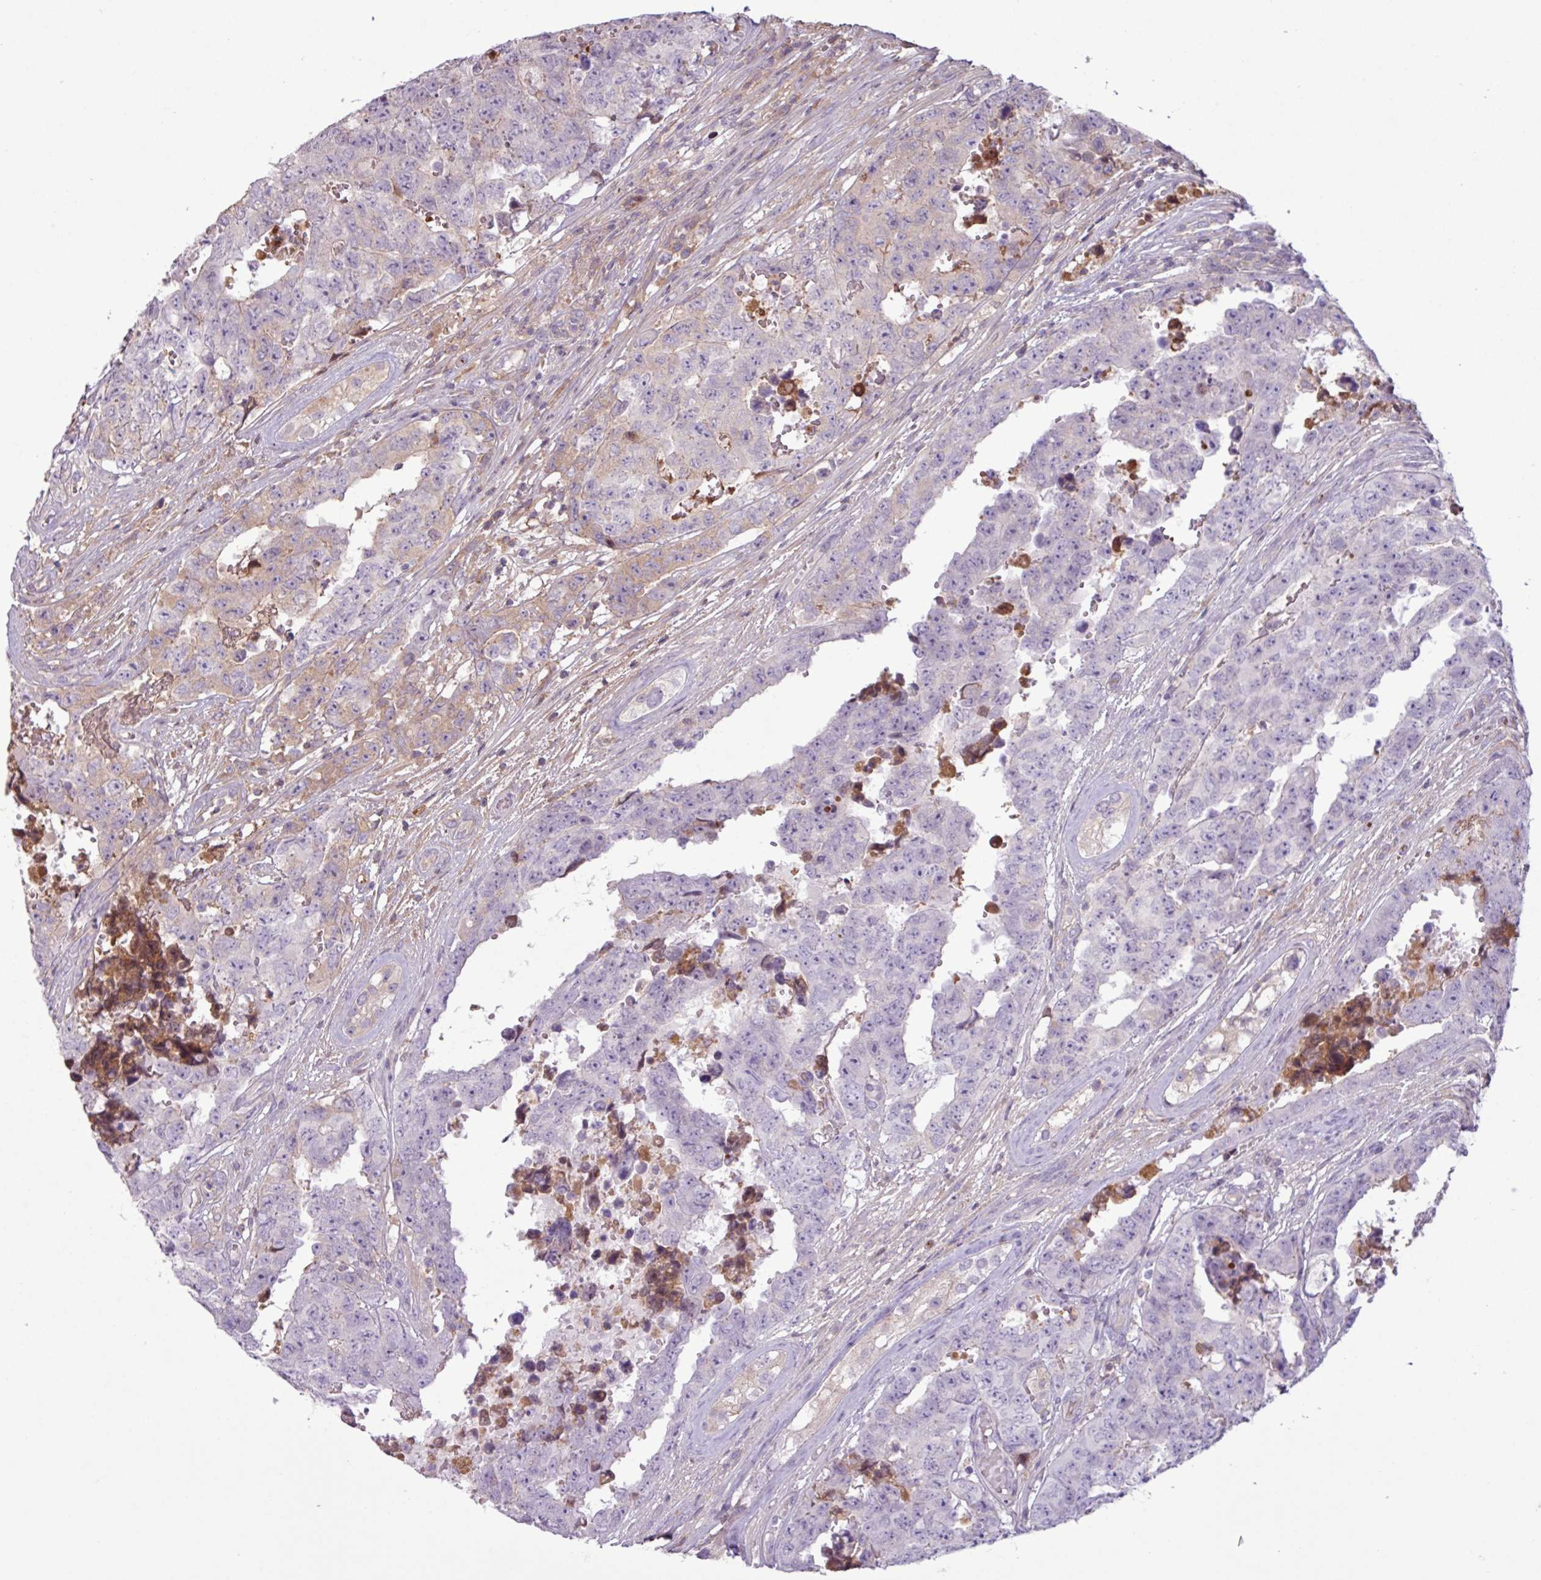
{"staining": {"intensity": "moderate", "quantity": "<25%", "location": "cytoplasmic/membranous"}, "tissue": "testis cancer", "cell_type": "Tumor cells", "image_type": "cancer", "snomed": [{"axis": "morphology", "description": "Normal tissue, NOS"}, {"axis": "morphology", "description": "Carcinoma, Embryonal, NOS"}, {"axis": "topography", "description": "Testis"}, {"axis": "topography", "description": "Epididymis"}], "caption": "Immunohistochemical staining of testis cancer exhibits low levels of moderate cytoplasmic/membranous protein positivity in approximately <25% of tumor cells. The staining was performed using DAB (3,3'-diaminobenzidine), with brown indicating positive protein expression. Nuclei are stained blue with hematoxylin.", "gene": "C4B", "patient": {"sex": "male", "age": 25}}